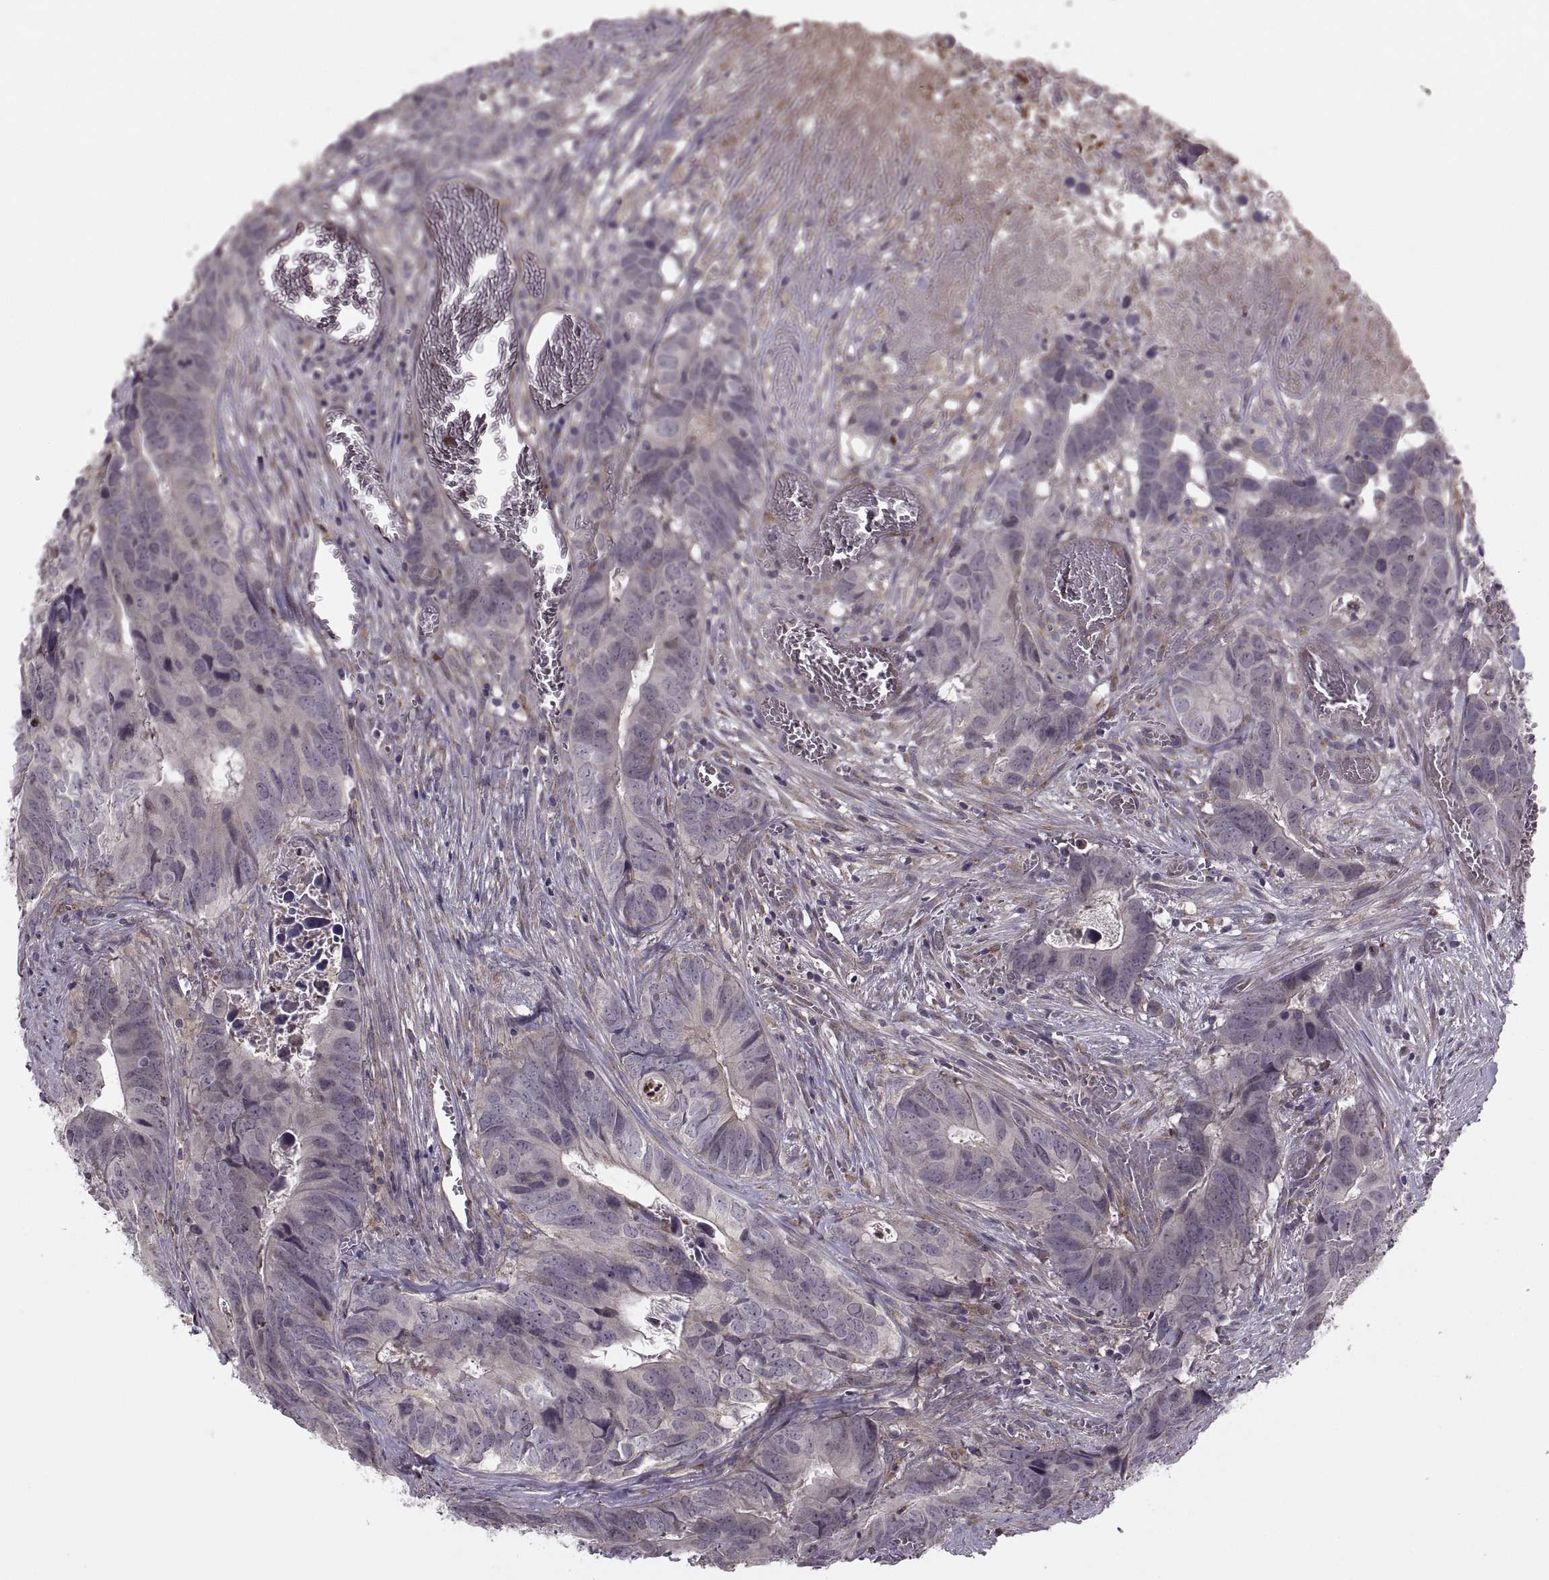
{"staining": {"intensity": "negative", "quantity": "none", "location": "none"}, "tissue": "colorectal cancer", "cell_type": "Tumor cells", "image_type": "cancer", "snomed": [{"axis": "morphology", "description": "Adenocarcinoma, NOS"}, {"axis": "topography", "description": "Colon"}], "caption": "A histopathology image of colorectal adenocarcinoma stained for a protein shows no brown staining in tumor cells. (DAB IHC with hematoxylin counter stain).", "gene": "PIERCE1", "patient": {"sex": "female", "age": 82}}